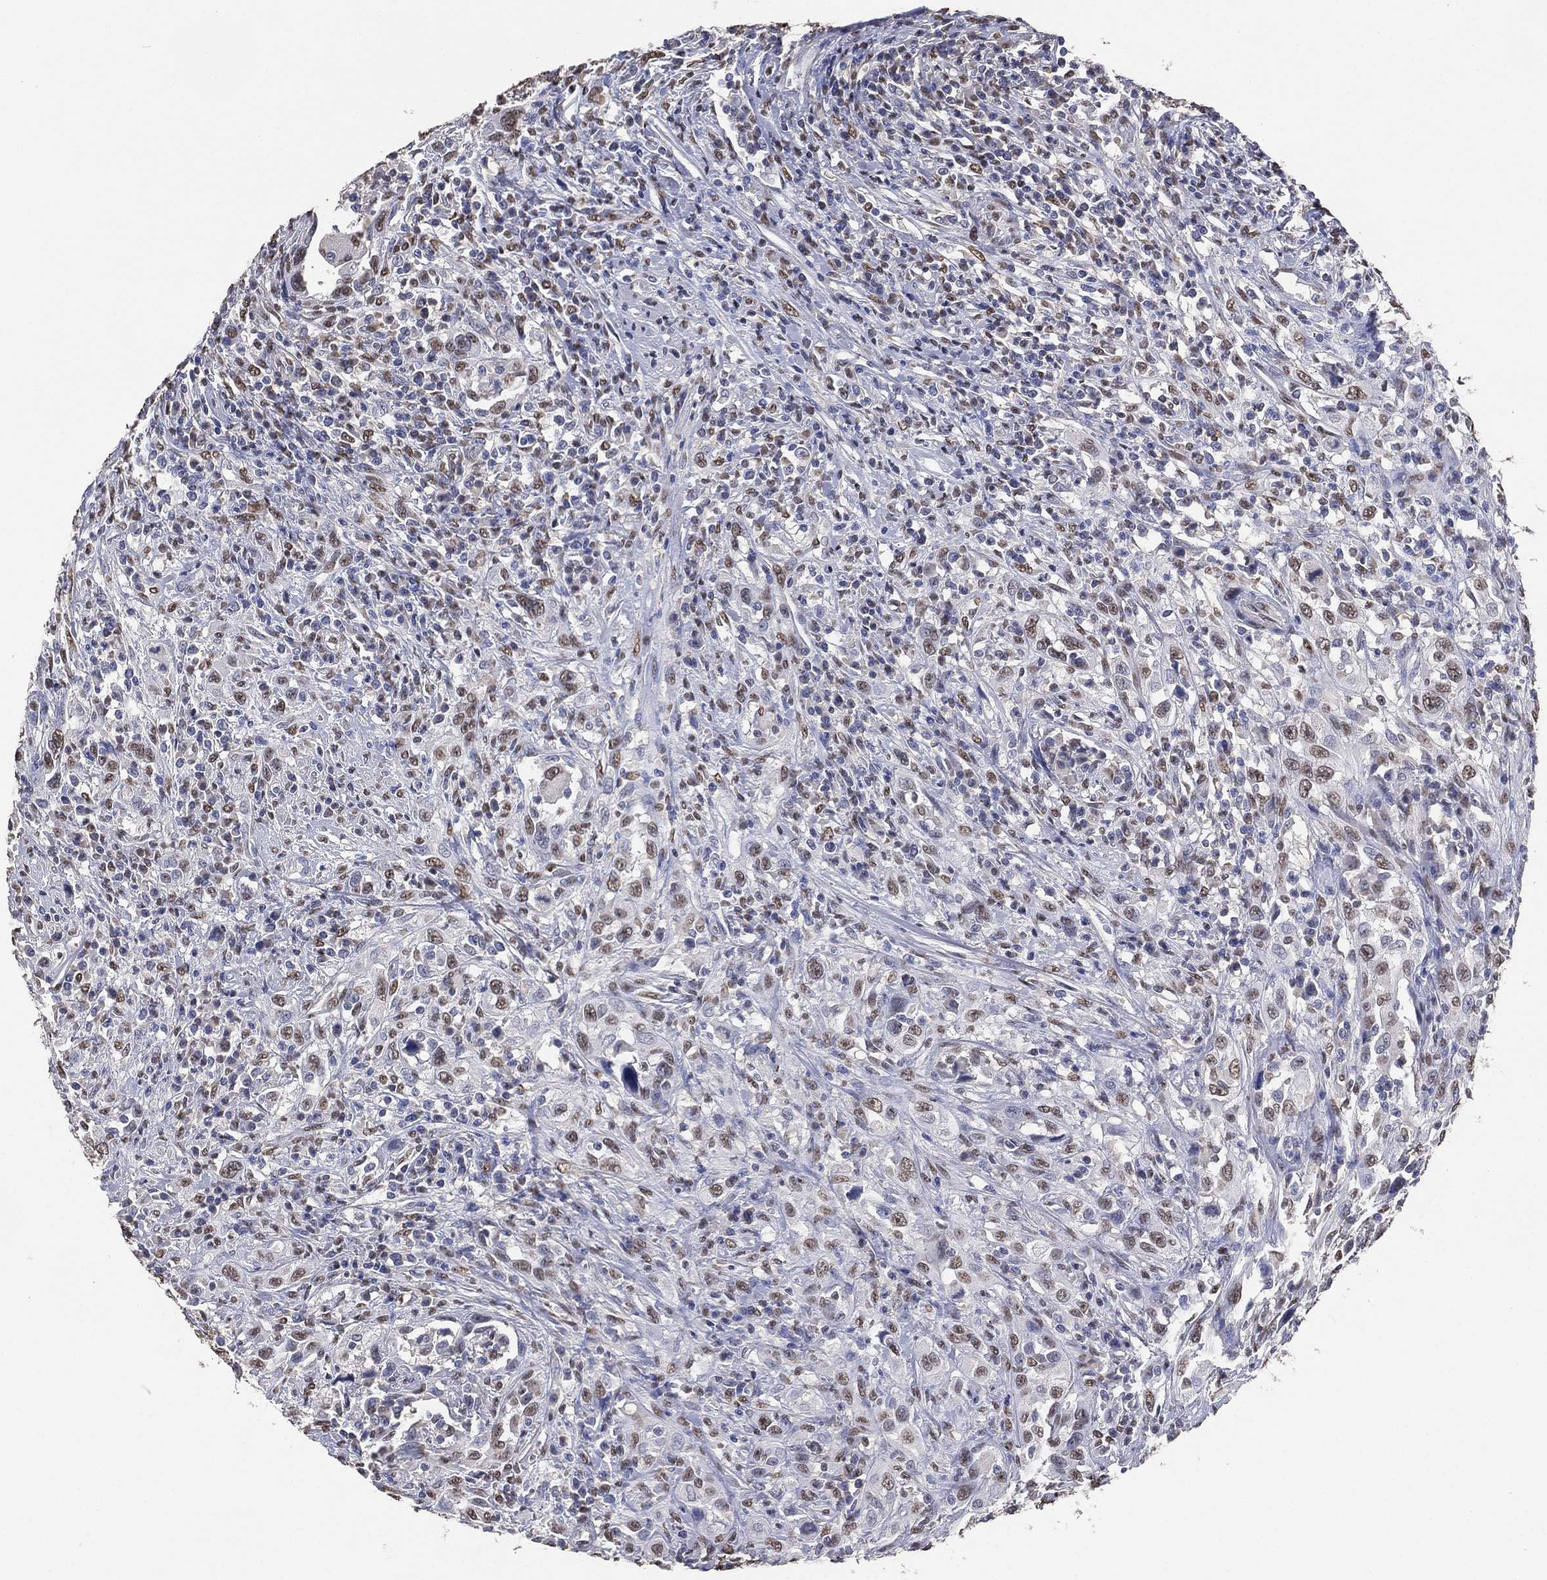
{"staining": {"intensity": "weak", "quantity": "25%-75%", "location": "nuclear"}, "tissue": "urothelial cancer", "cell_type": "Tumor cells", "image_type": "cancer", "snomed": [{"axis": "morphology", "description": "Urothelial carcinoma, NOS"}, {"axis": "morphology", "description": "Urothelial carcinoma, High grade"}, {"axis": "topography", "description": "Urinary bladder"}], "caption": "Immunohistochemical staining of human transitional cell carcinoma demonstrates weak nuclear protein positivity in approximately 25%-75% of tumor cells.", "gene": "ALDH7A1", "patient": {"sex": "female", "age": 64}}